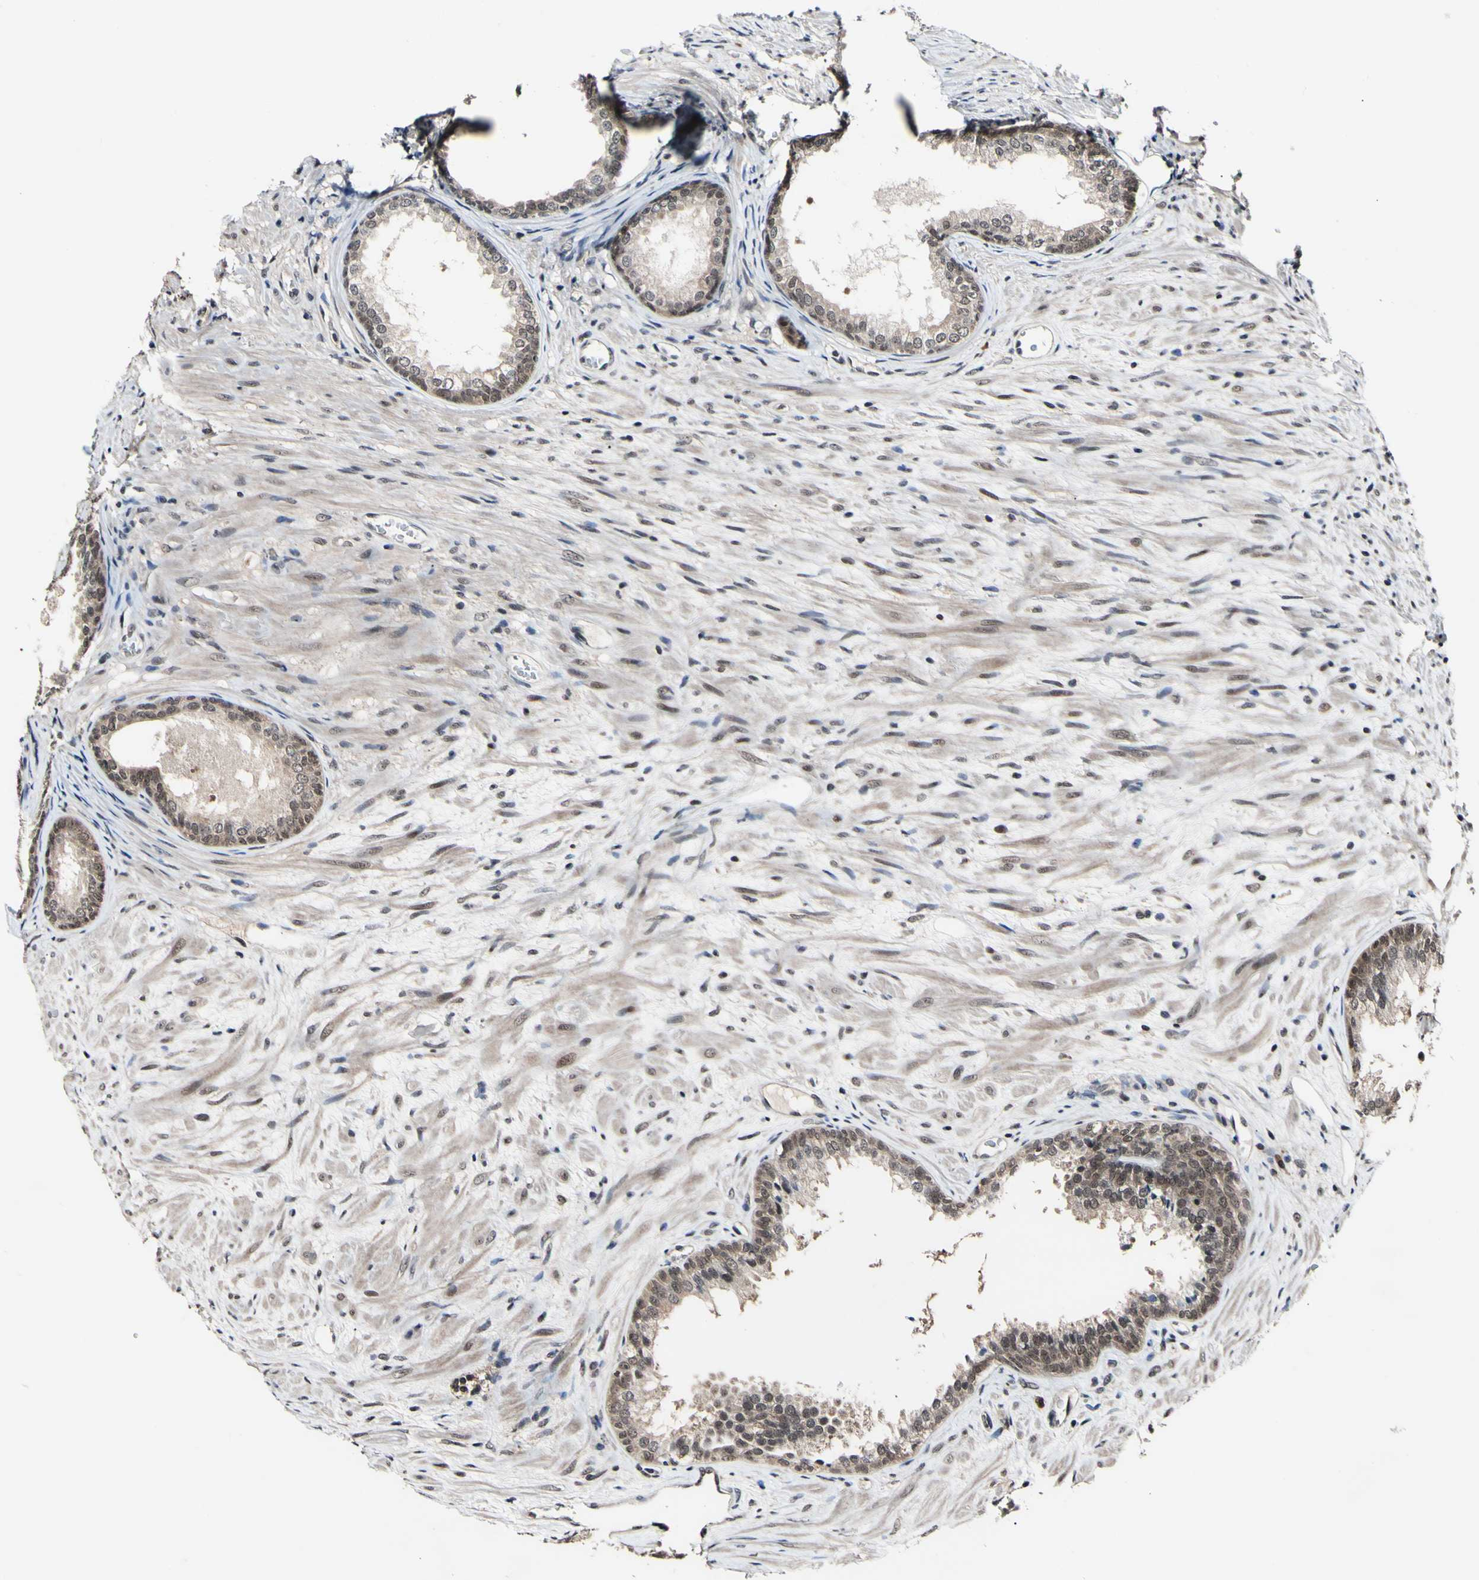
{"staining": {"intensity": "weak", "quantity": ">75%", "location": "cytoplasmic/membranous,nuclear"}, "tissue": "prostate", "cell_type": "Glandular cells", "image_type": "normal", "snomed": [{"axis": "morphology", "description": "Normal tissue, NOS"}, {"axis": "topography", "description": "Prostate"}], "caption": "A low amount of weak cytoplasmic/membranous,nuclear expression is seen in about >75% of glandular cells in benign prostate.", "gene": "PSMD10", "patient": {"sex": "male", "age": 76}}